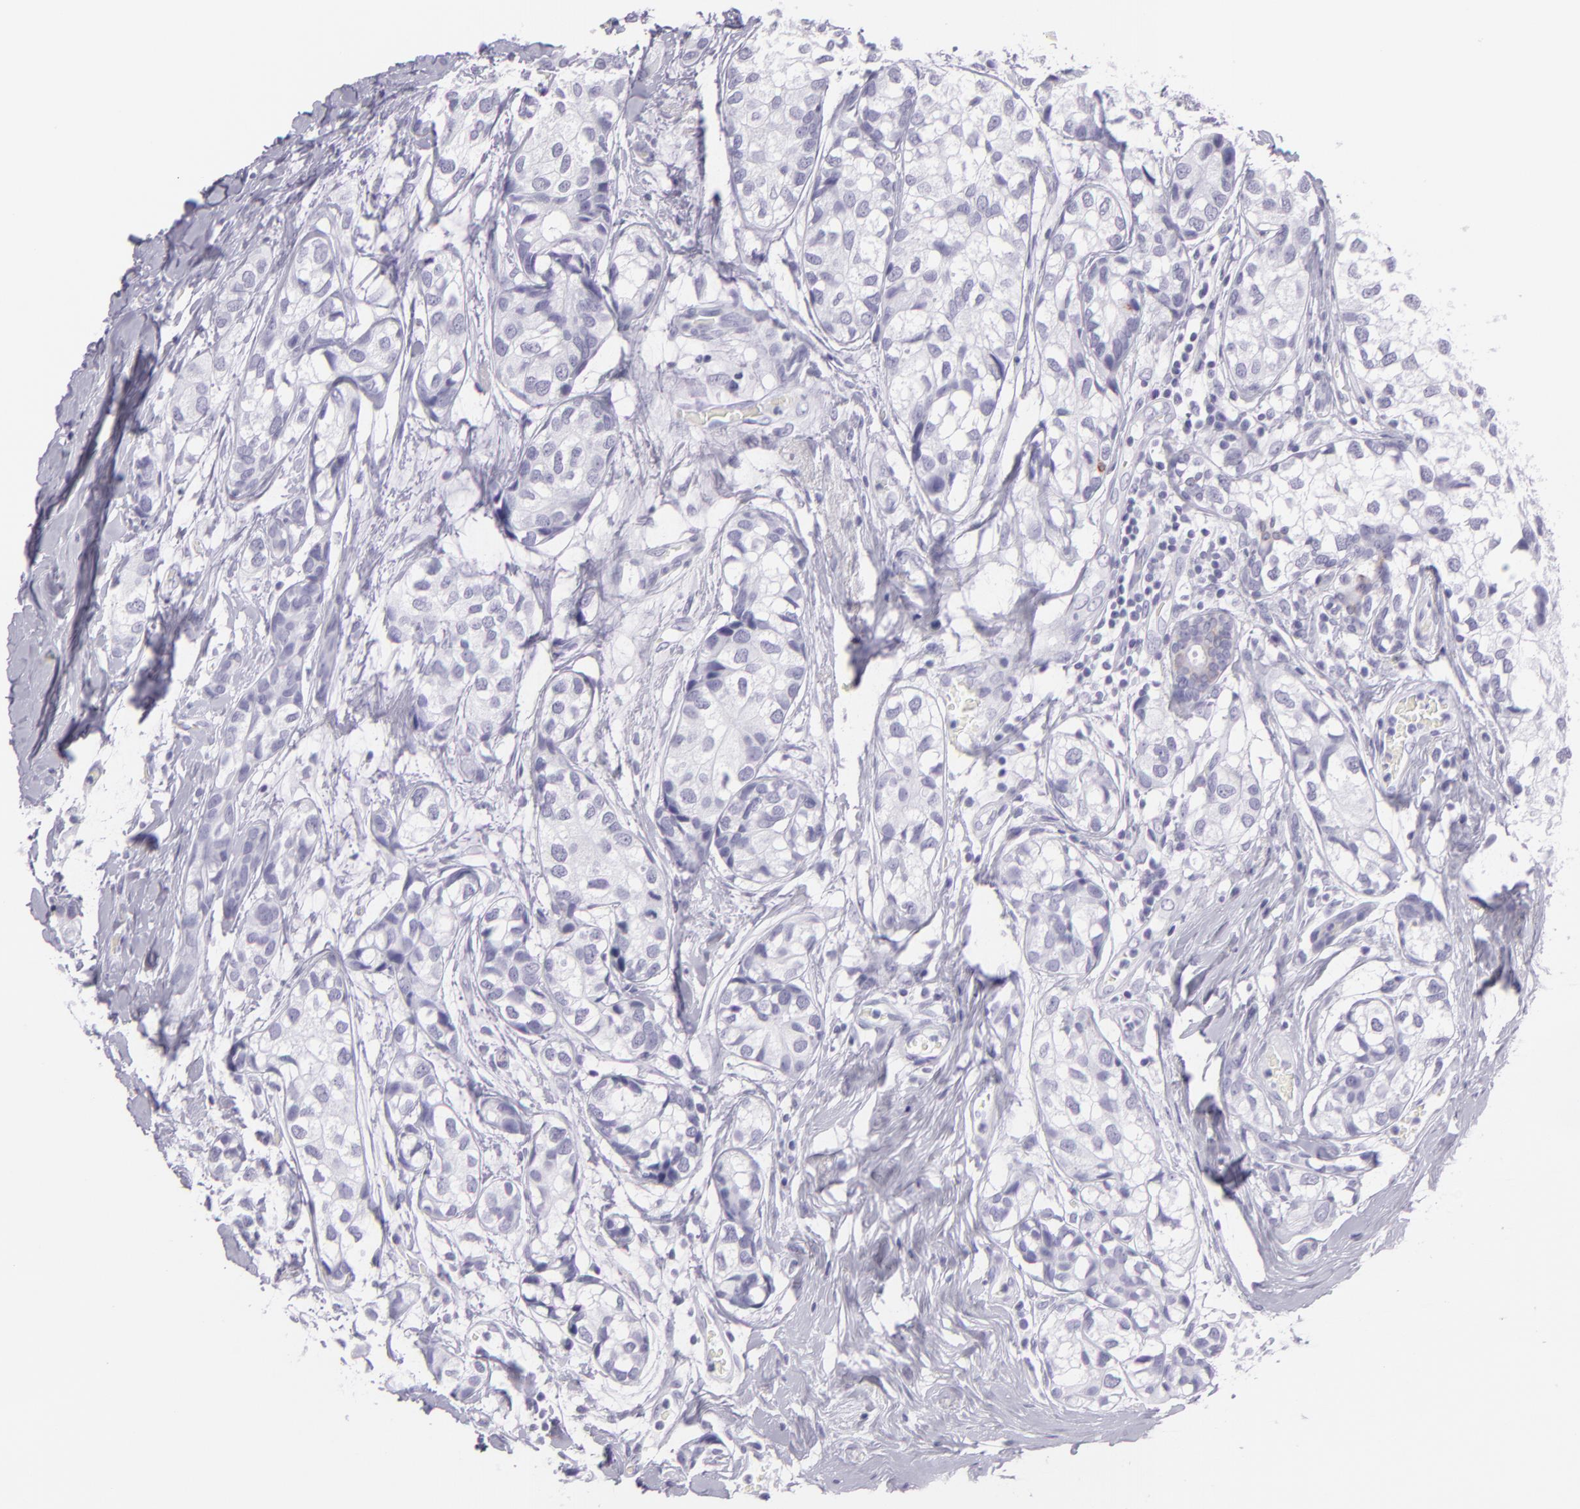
{"staining": {"intensity": "negative", "quantity": "none", "location": "none"}, "tissue": "breast cancer", "cell_type": "Tumor cells", "image_type": "cancer", "snomed": [{"axis": "morphology", "description": "Duct carcinoma"}, {"axis": "topography", "description": "Breast"}], "caption": "The micrograph shows no significant positivity in tumor cells of breast cancer.", "gene": "MUC6", "patient": {"sex": "female", "age": 68}}